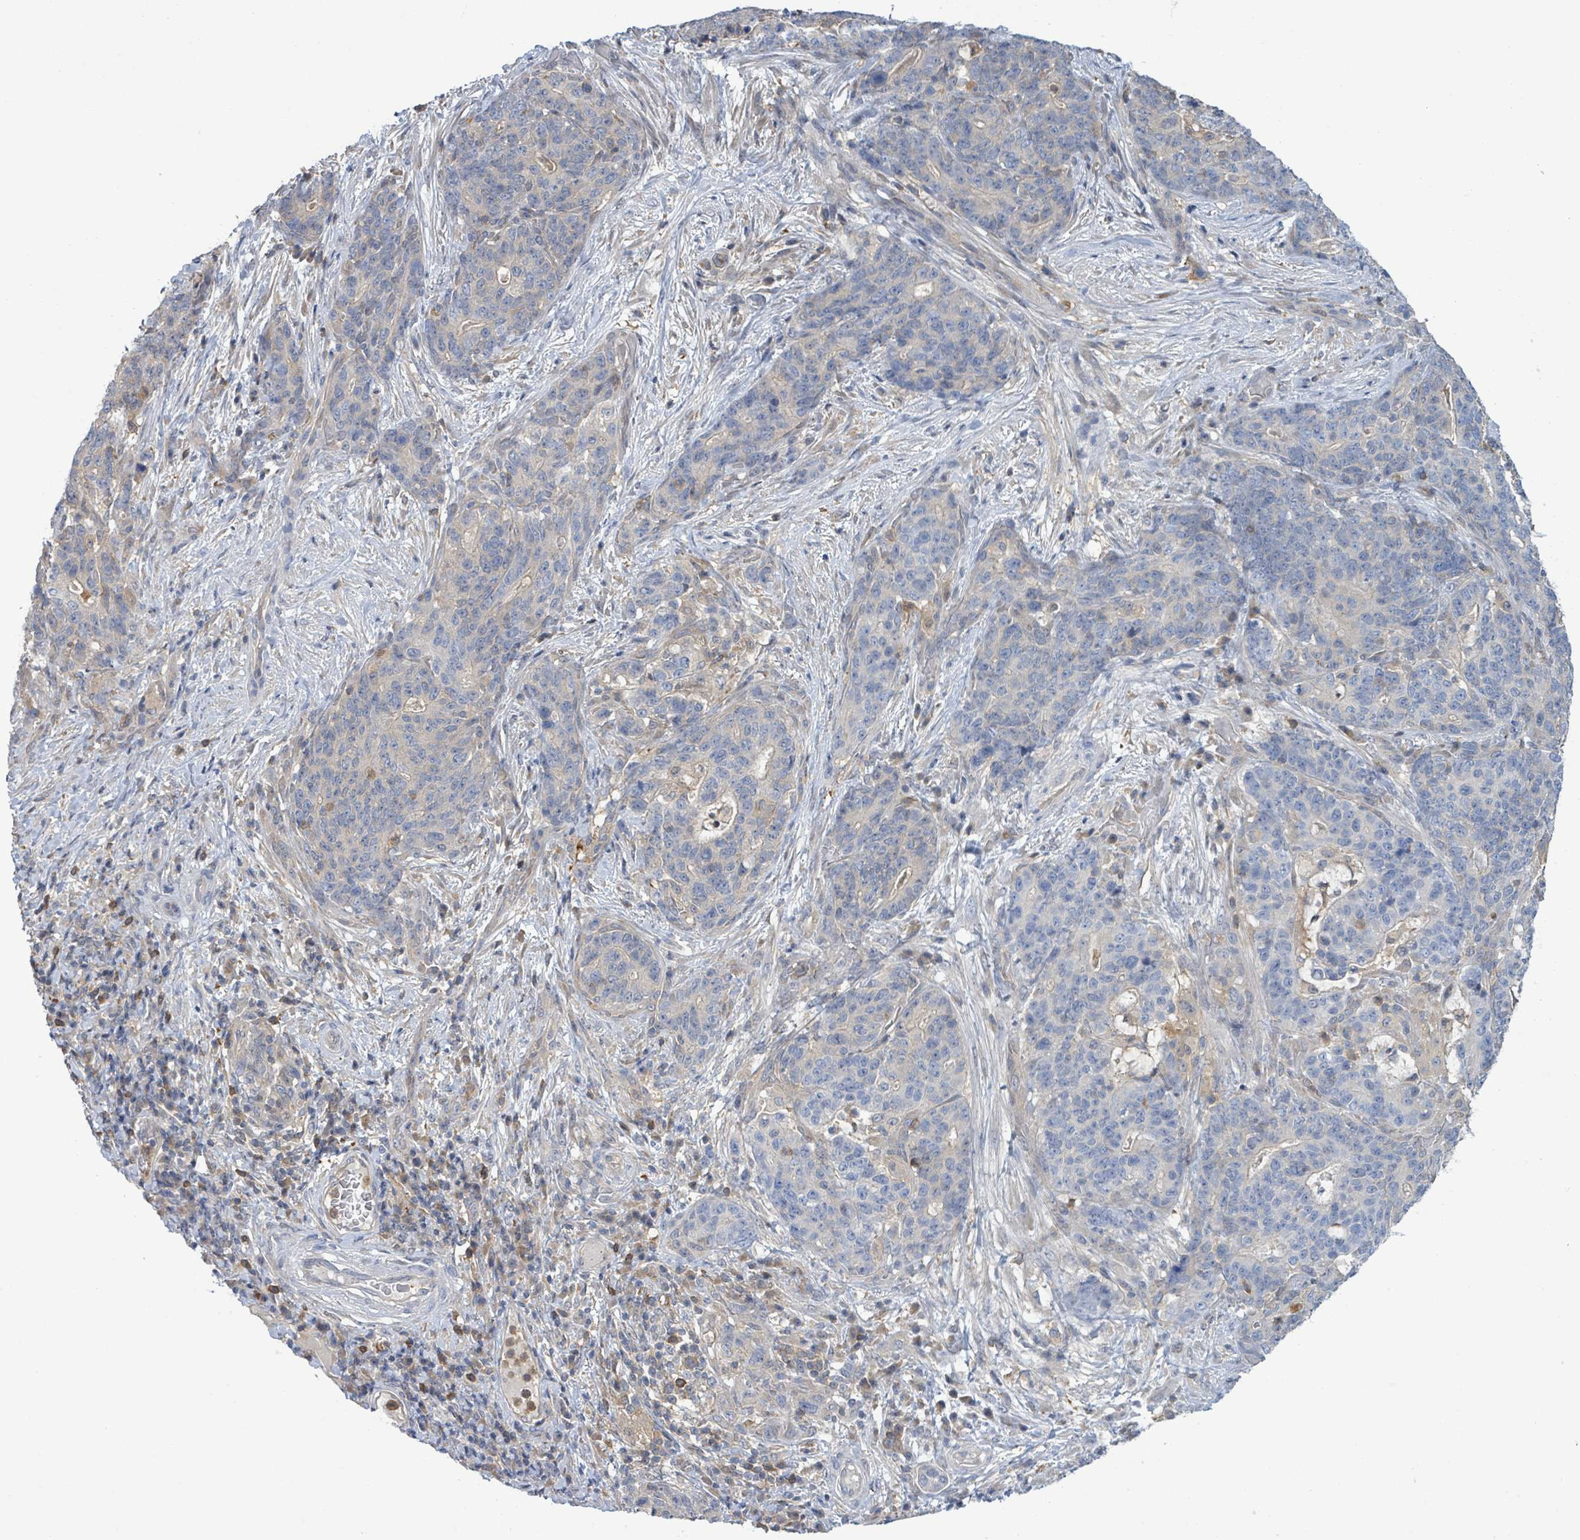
{"staining": {"intensity": "negative", "quantity": "none", "location": "none"}, "tissue": "stomach cancer", "cell_type": "Tumor cells", "image_type": "cancer", "snomed": [{"axis": "morphology", "description": "Normal tissue, NOS"}, {"axis": "morphology", "description": "Adenocarcinoma, NOS"}, {"axis": "topography", "description": "Stomach"}], "caption": "This is an immunohistochemistry micrograph of stomach cancer. There is no expression in tumor cells.", "gene": "PGAM1", "patient": {"sex": "female", "age": 64}}